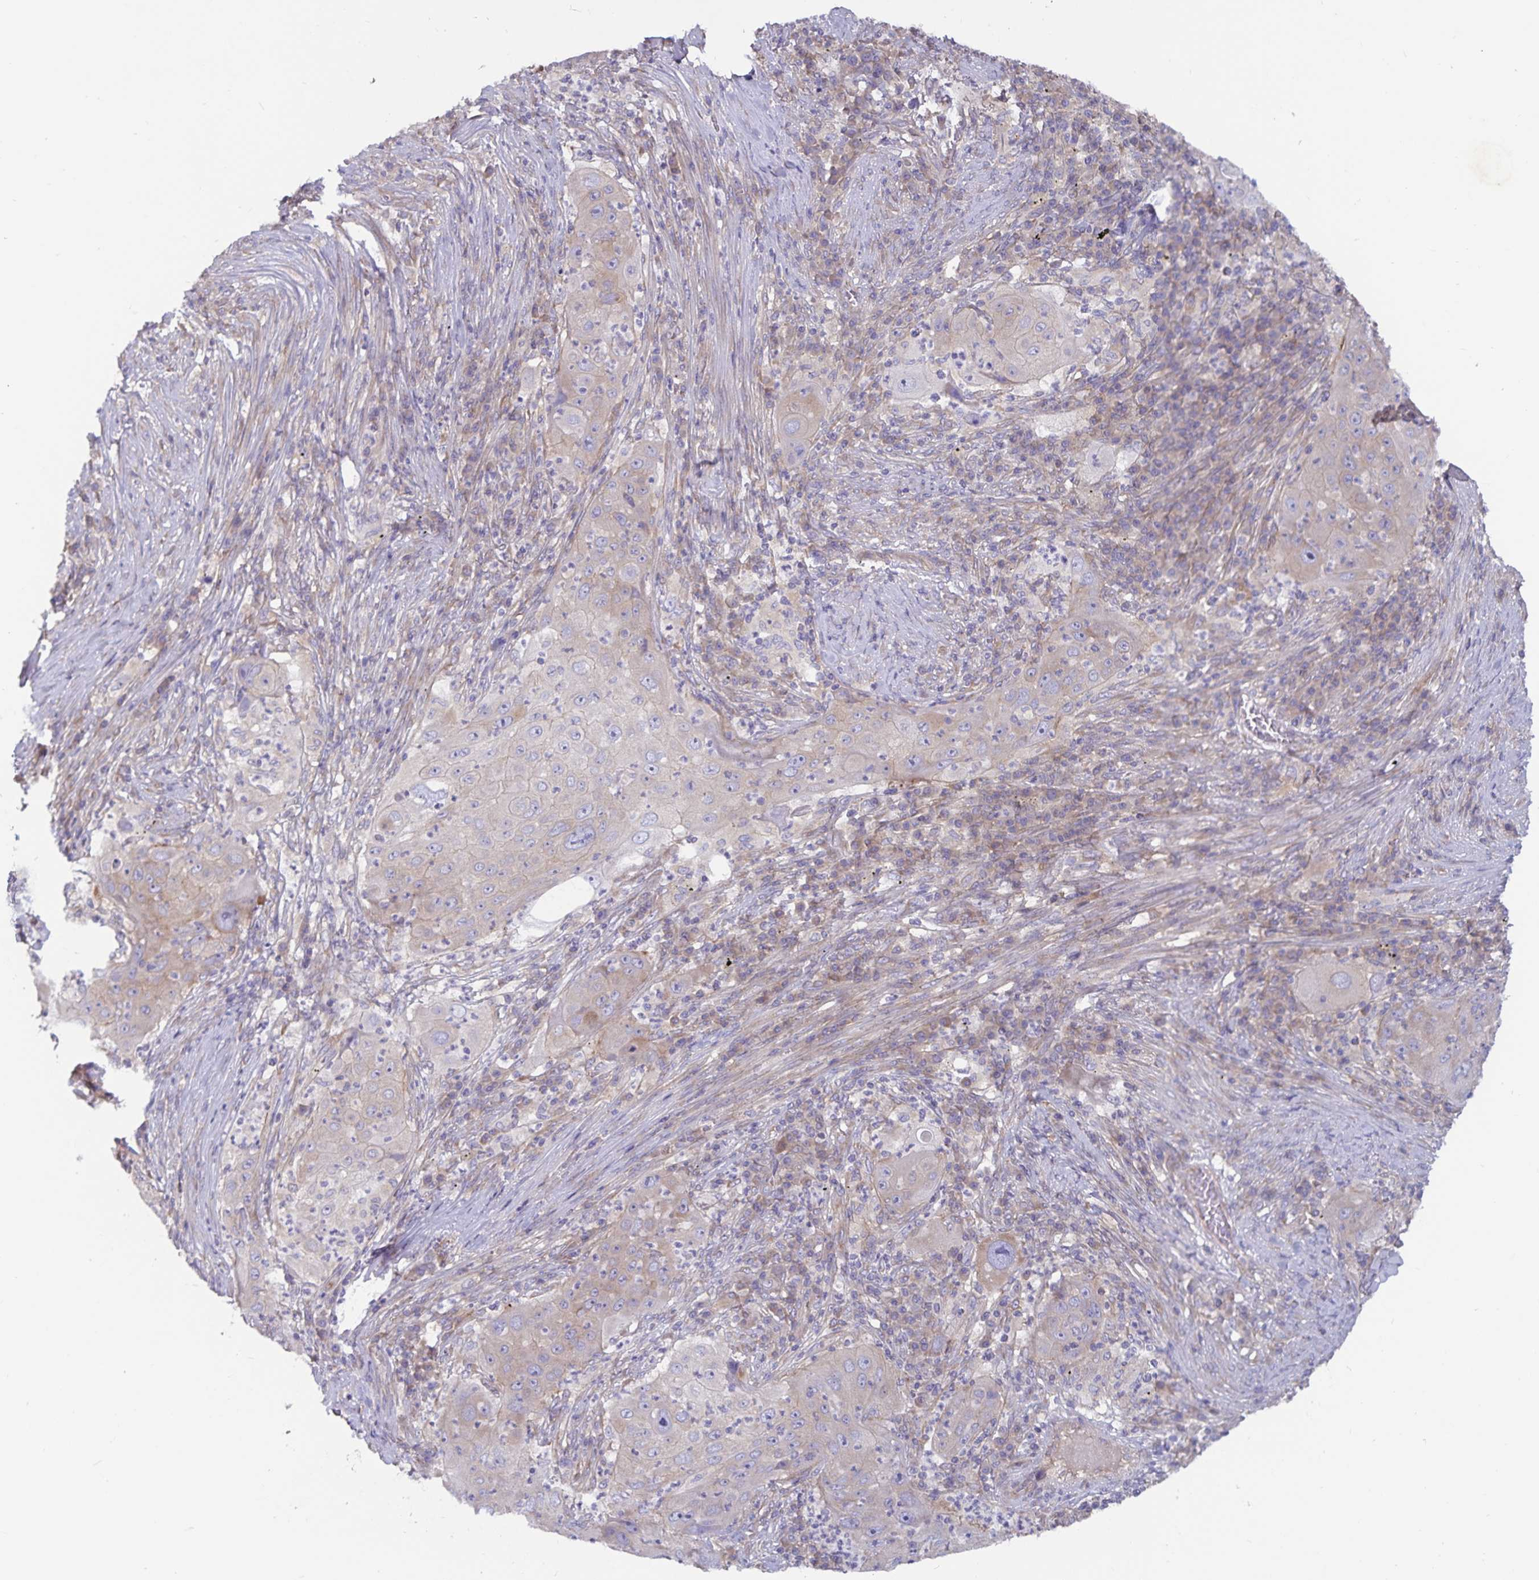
{"staining": {"intensity": "weak", "quantity": "25%-75%", "location": "cytoplasmic/membranous"}, "tissue": "lung cancer", "cell_type": "Tumor cells", "image_type": "cancer", "snomed": [{"axis": "morphology", "description": "Squamous cell carcinoma, NOS"}, {"axis": "topography", "description": "Lung"}], "caption": "Immunohistochemical staining of human lung cancer (squamous cell carcinoma) demonstrates low levels of weak cytoplasmic/membranous protein expression in approximately 25%-75% of tumor cells. (DAB (3,3'-diaminobenzidine) IHC, brown staining for protein, blue staining for nuclei).", "gene": "FAM120A", "patient": {"sex": "female", "age": 59}}